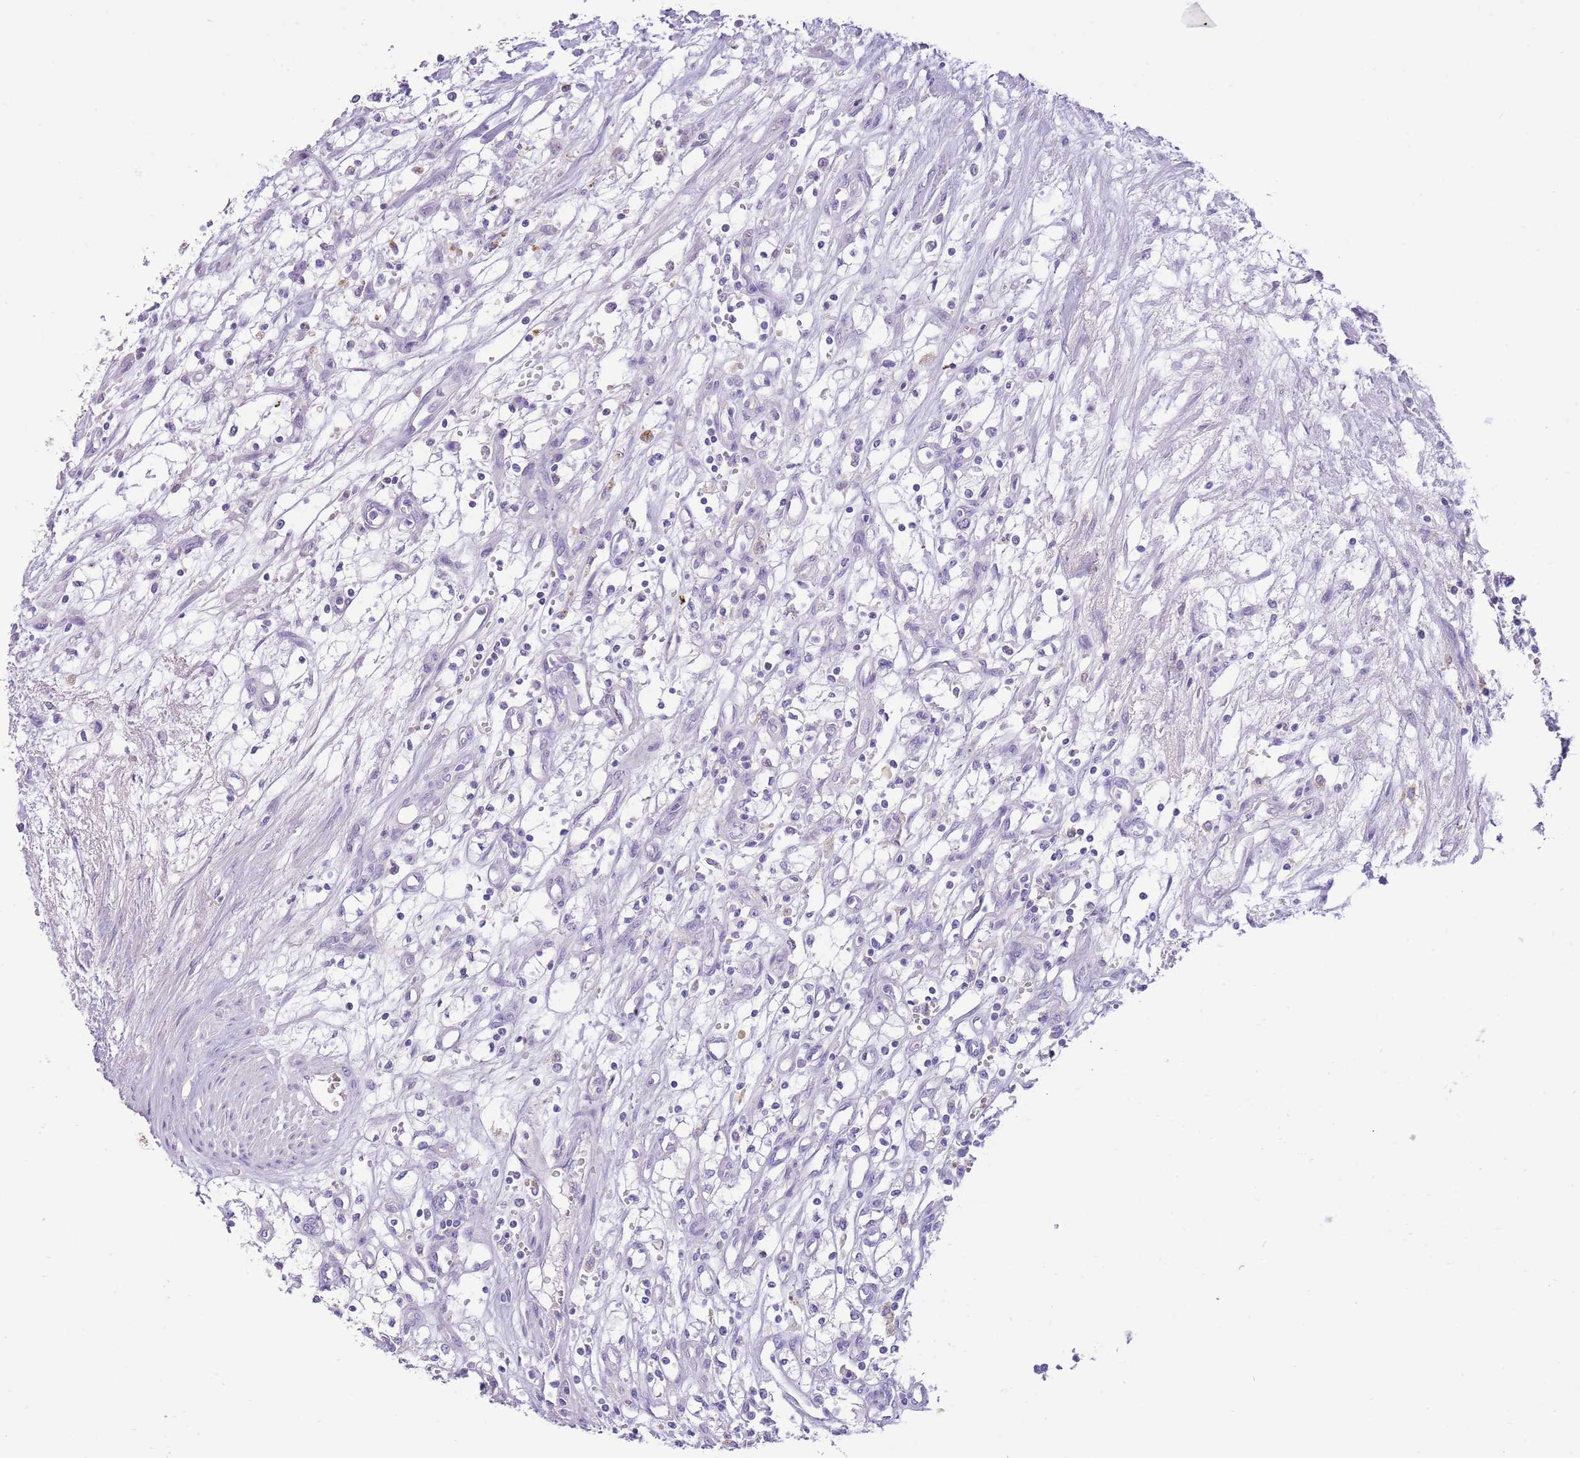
{"staining": {"intensity": "negative", "quantity": "none", "location": "none"}, "tissue": "renal cancer", "cell_type": "Tumor cells", "image_type": "cancer", "snomed": [{"axis": "morphology", "description": "Adenocarcinoma, NOS"}, {"axis": "topography", "description": "Kidney"}], "caption": "Immunohistochemistry photomicrograph of neoplastic tissue: human renal cancer (adenocarcinoma) stained with DAB reveals no significant protein expression in tumor cells.", "gene": "TOX2", "patient": {"sex": "male", "age": 59}}